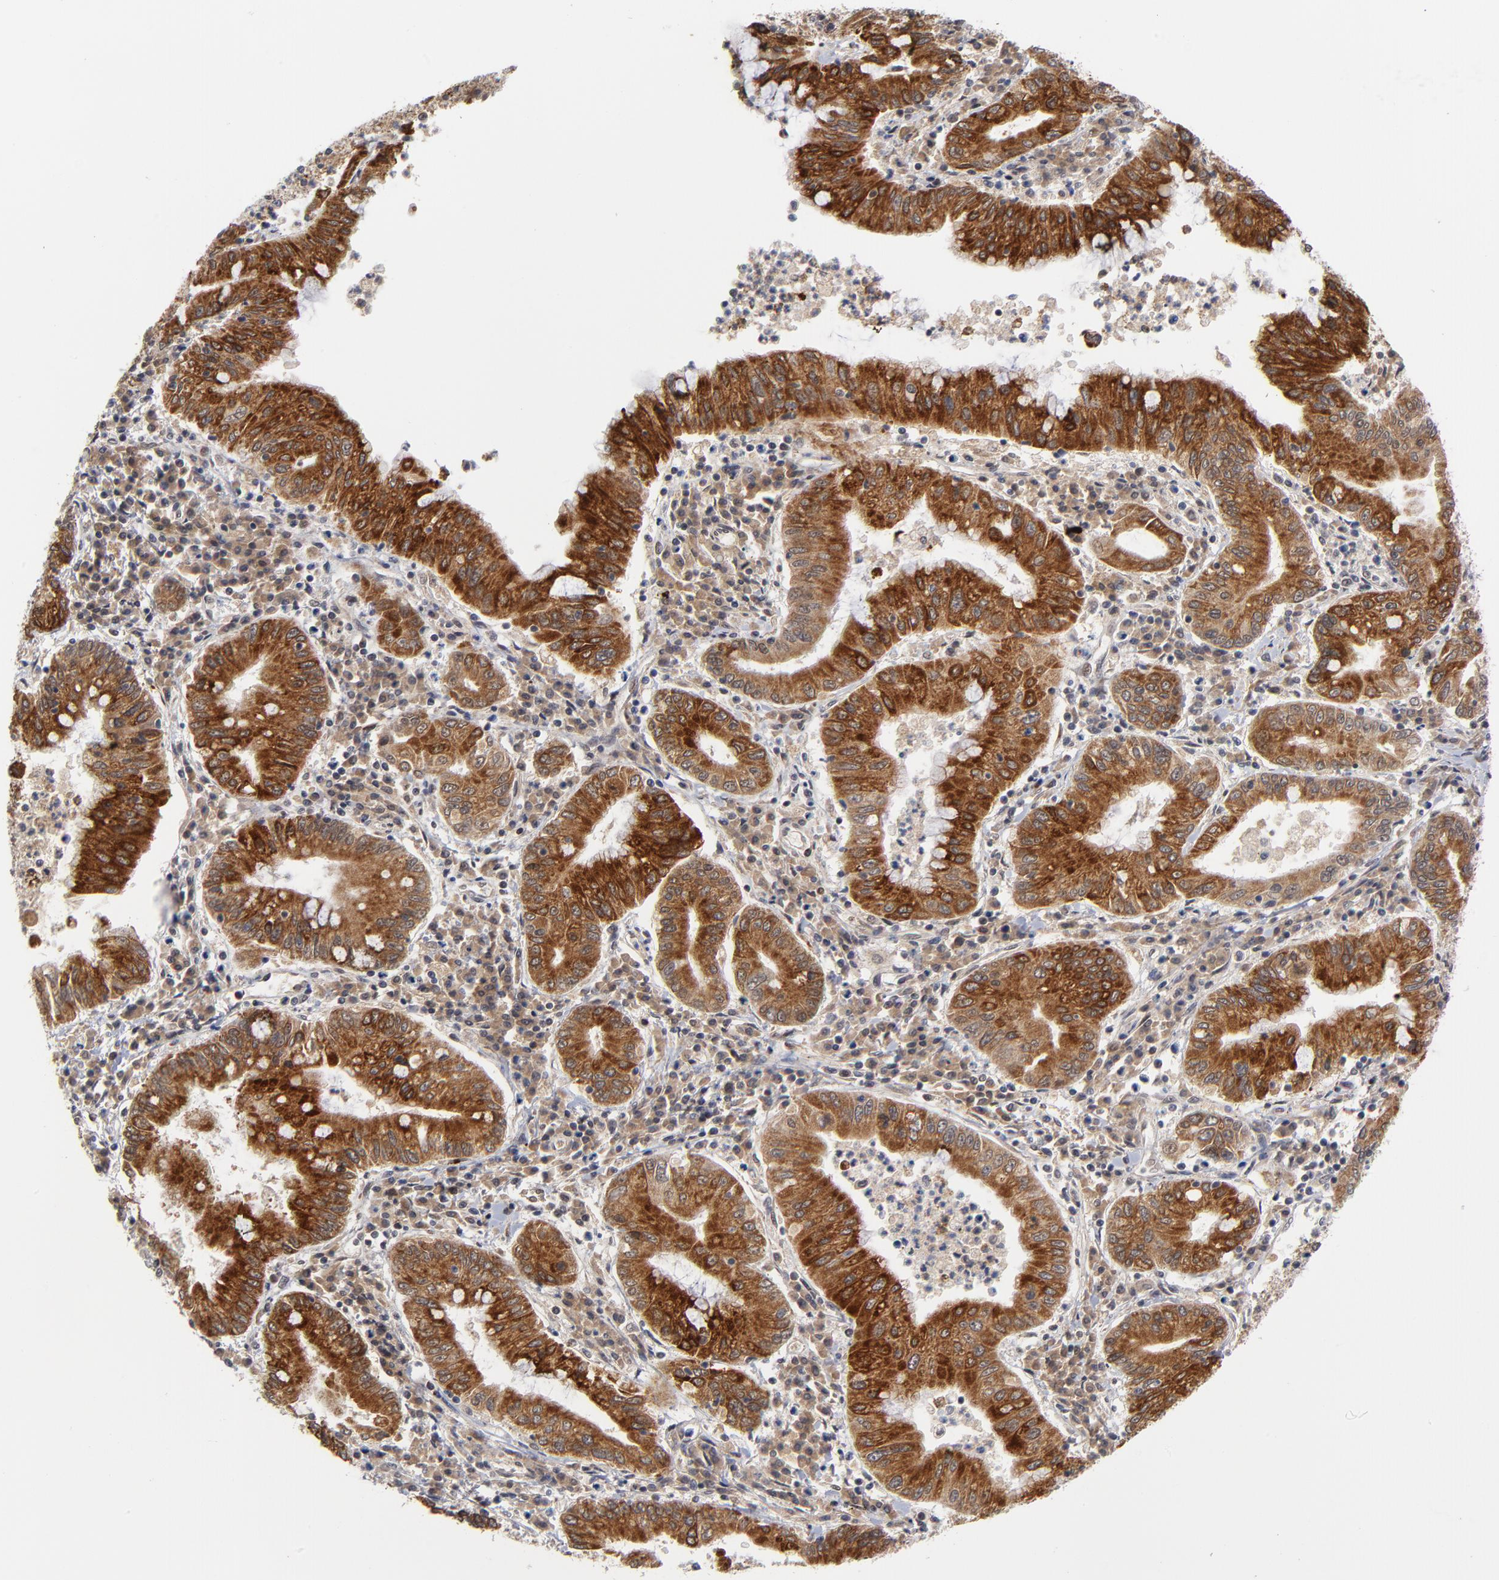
{"staining": {"intensity": "strong", "quantity": ">75%", "location": "cytoplasmic/membranous"}, "tissue": "stomach cancer", "cell_type": "Tumor cells", "image_type": "cancer", "snomed": [{"axis": "morphology", "description": "Normal tissue, NOS"}, {"axis": "morphology", "description": "Adenocarcinoma, NOS"}, {"axis": "topography", "description": "Esophagus"}, {"axis": "topography", "description": "Stomach, upper"}, {"axis": "topography", "description": "Peripheral nerve tissue"}], "caption": "Protein expression analysis of human stomach cancer reveals strong cytoplasmic/membranous expression in approximately >75% of tumor cells.", "gene": "ZNF419", "patient": {"sex": "male", "age": 62}}